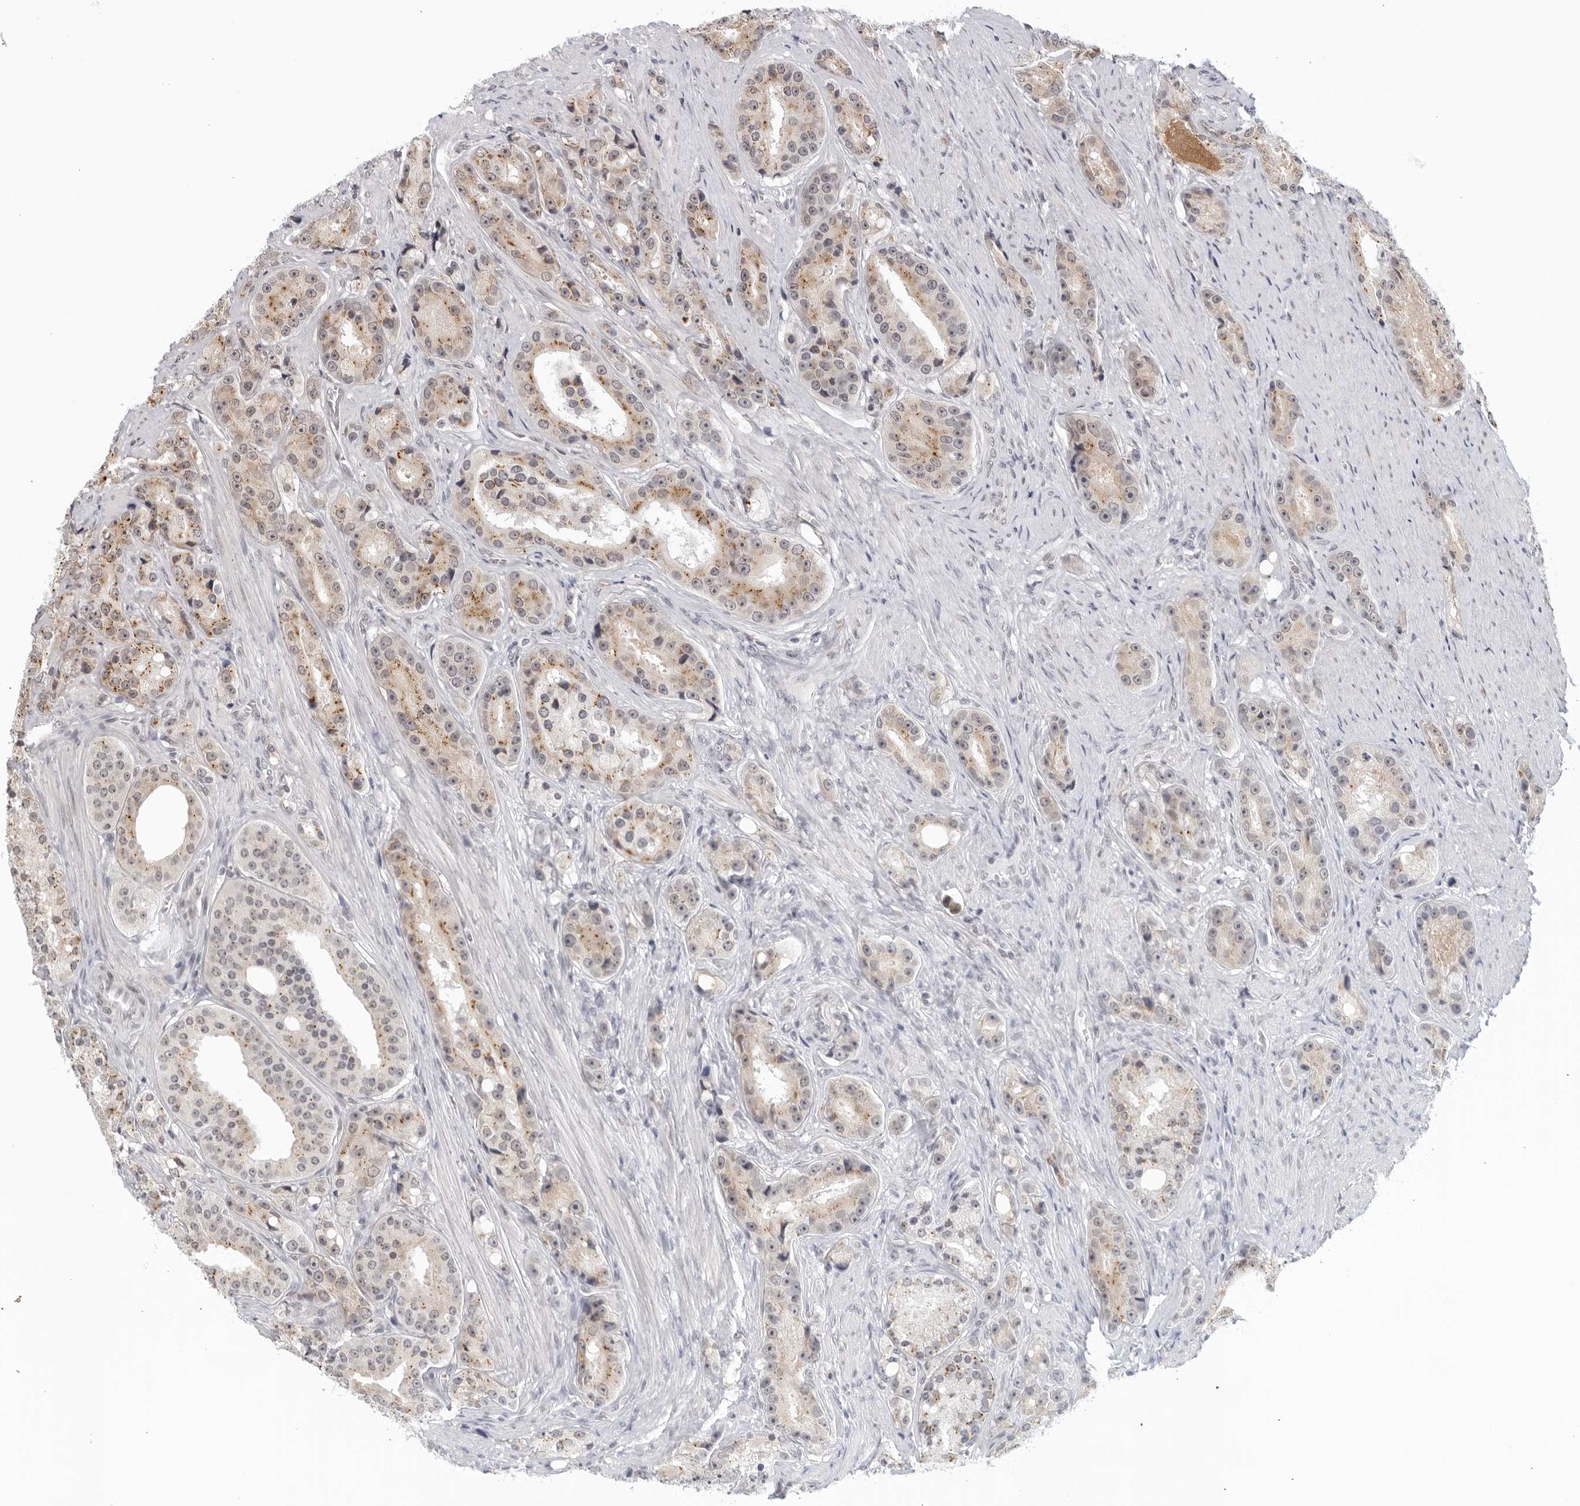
{"staining": {"intensity": "moderate", "quantity": "<25%", "location": "cytoplasmic/membranous"}, "tissue": "prostate cancer", "cell_type": "Tumor cells", "image_type": "cancer", "snomed": [{"axis": "morphology", "description": "Adenocarcinoma, High grade"}, {"axis": "topography", "description": "Prostate"}], "caption": "High-grade adenocarcinoma (prostate) was stained to show a protein in brown. There is low levels of moderate cytoplasmic/membranous staining in approximately <25% of tumor cells.", "gene": "RAB11FIP3", "patient": {"sex": "male", "age": 60}}